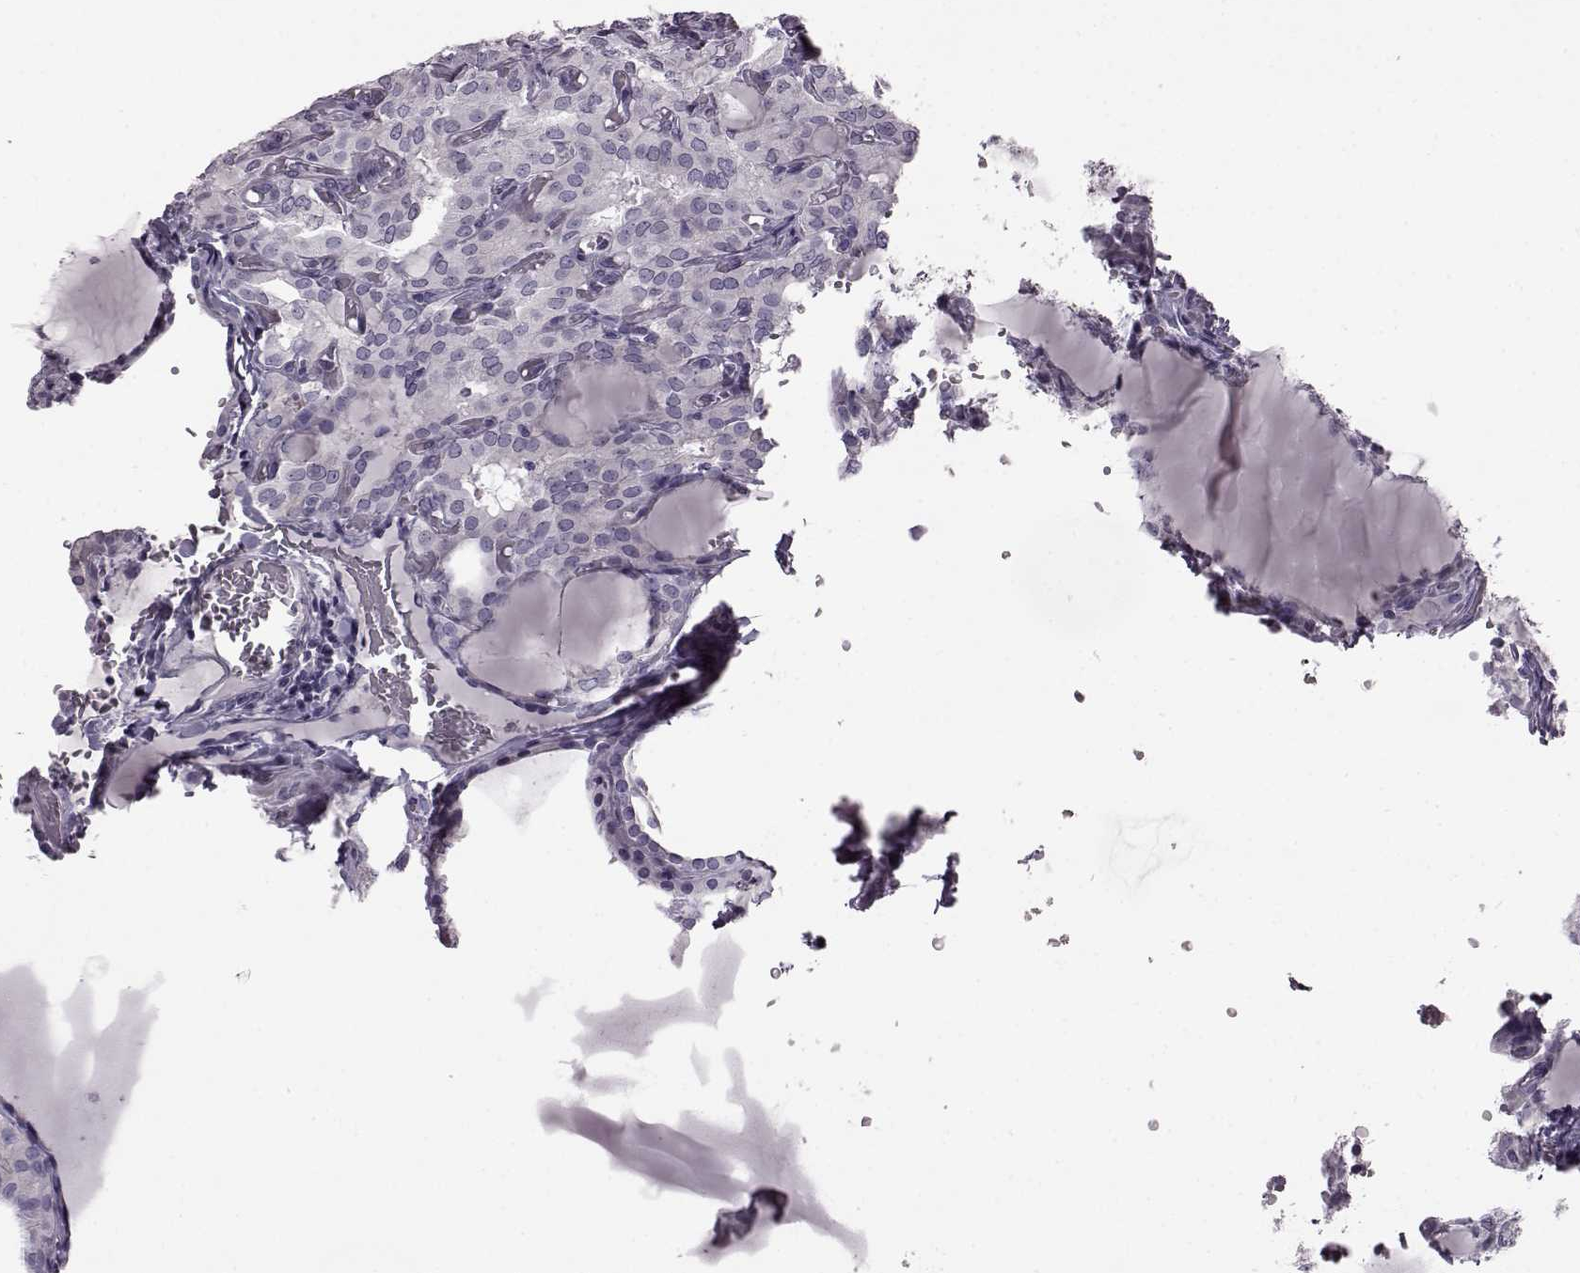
{"staining": {"intensity": "negative", "quantity": "none", "location": "none"}, "tissue": "thyroid cancer", "cell_type": "Tumor cells", "image_type": "cancer", "snomed": [{"axis": "morphology", "description": "Papillary adenocarcinoma, NOS"}, {"axis": "topography", "description": "Thyroid gland"}], "caption": "Immunohistochemistry (IHC) micrograph of human thyroid cancer (papillary adenocarcinoma) stained for a protein (brown), which shows no staining in tumor cells. Nuclei are stained in blue.", "gene": "ODAD4", "patient": {"sex": "male", "age": 20}}